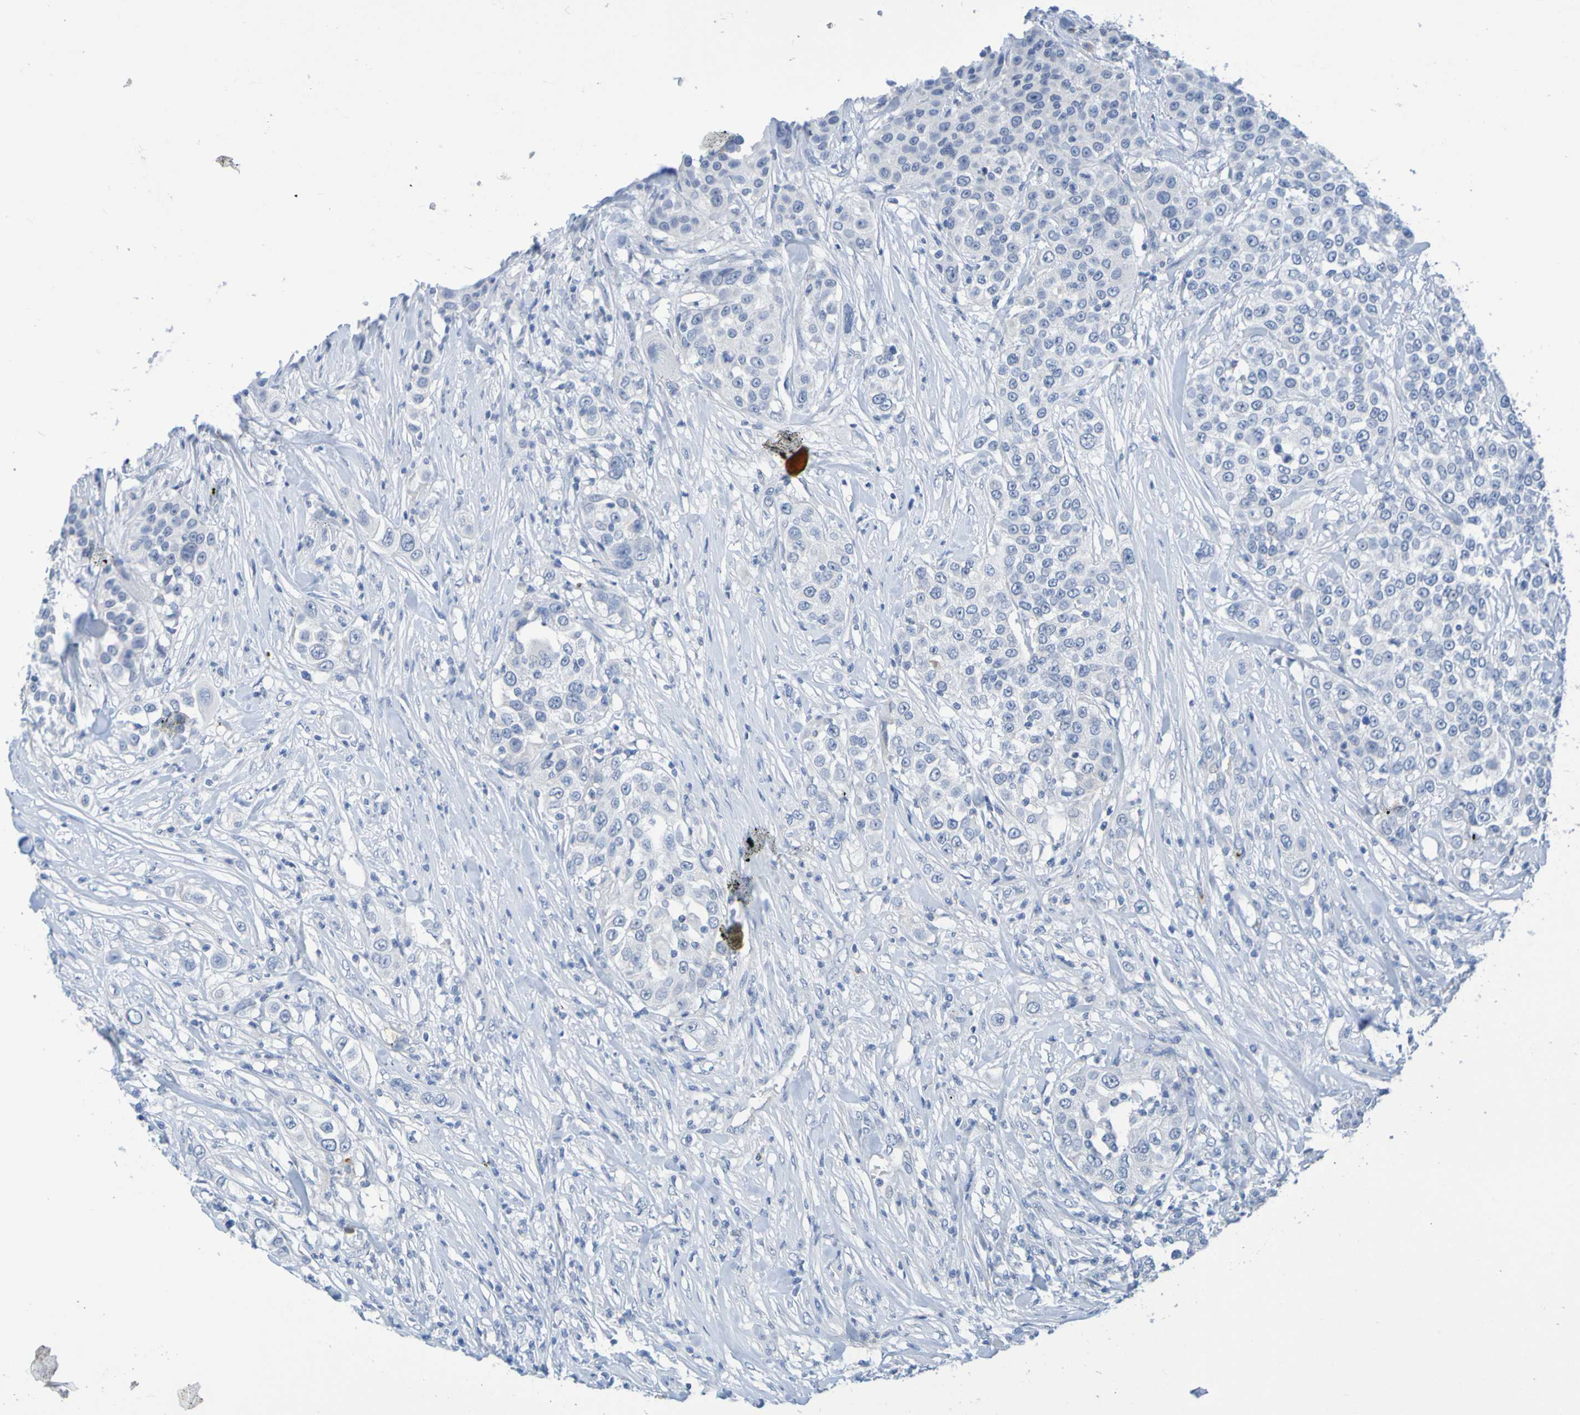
{"staining": {"intensity": "negative", "quantity": "none", "location": "none"}, "tissue": "urothelial cancer", "cell_type": "Tumor cells", "image_type": "cancer", "snomed": [{"axis": "morphology", "description": "Urothelial carcinoma, High grade"}, {"axis": "topography", "description": "Urinary bladder"}], "caption": "Image shows no protein positivity in tumor cells of urothelial cancer tissue.", "gene": "IL10", "patient": {"sex": "female", "age": 80}}